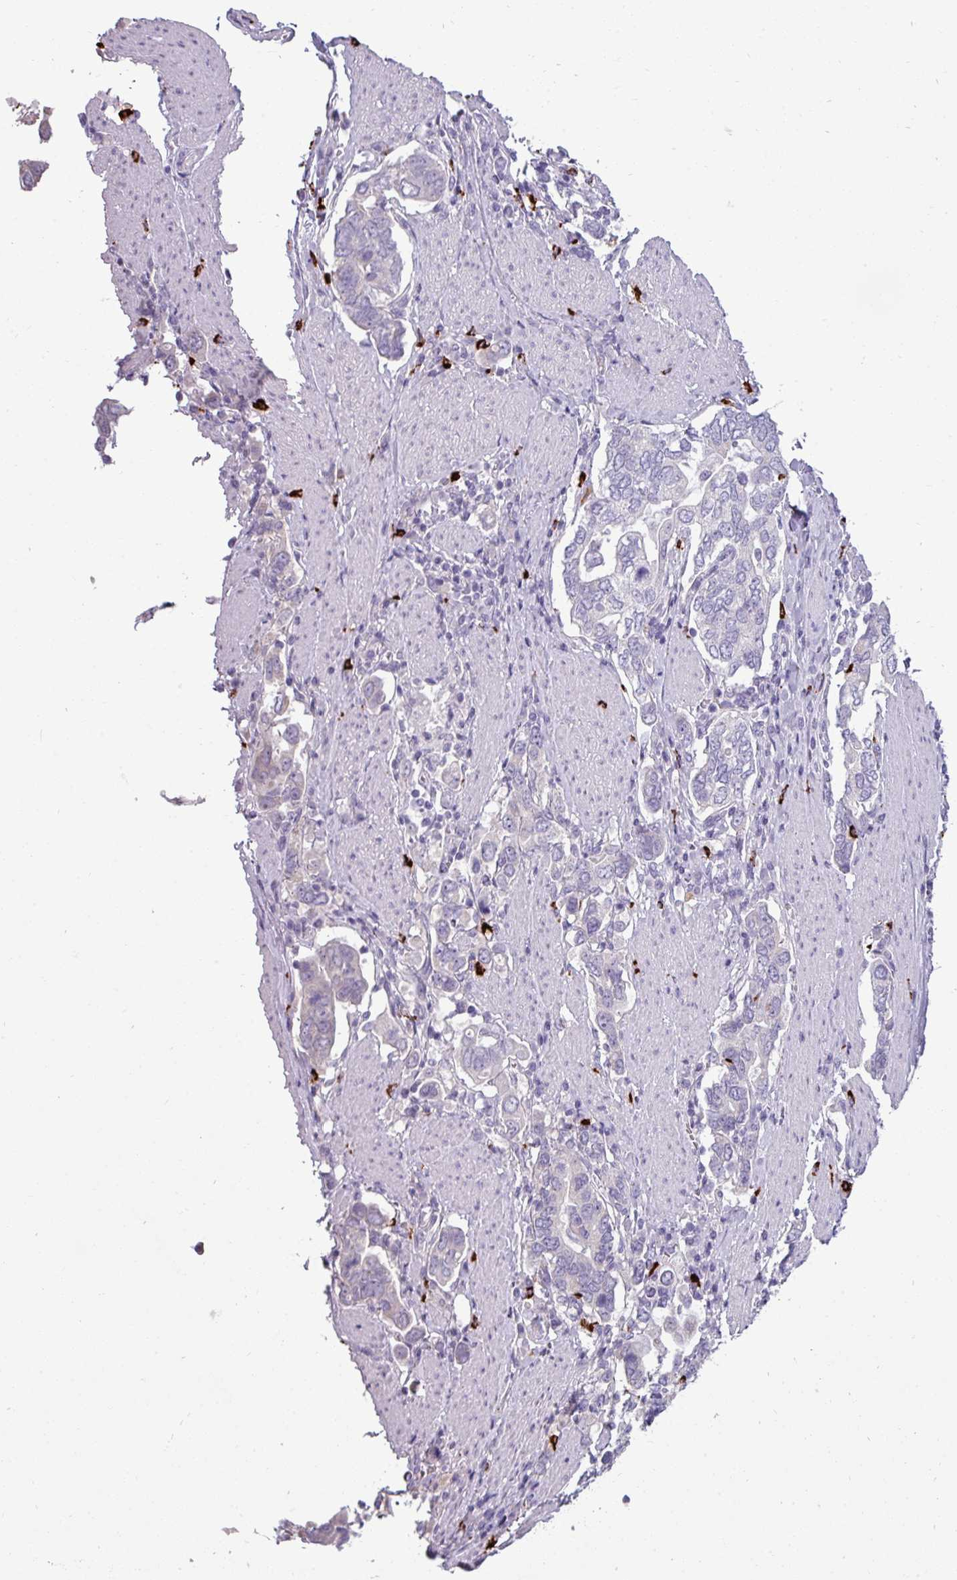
{"staining": {"intensity": "negative", "quantity": "none", "location": "none"}, "tissue": "stomach cancer", "cell_type": "Tumor cells", "image_type": "cancer", "snomed": [{"axis": "morphology", "description": "Adenocarcinoma, NOS"}, {"axis": "topography", "description": "Stomach, upper"}, {"axis": "topography", "description": "Stomach"}], "caption": "This micrograph is of stomach cancer (adenocarcinoma) stained with IHC to label a protein in brown with the nuclei are counter-stained blue. There is no staining in tumor cells. The staining was performed using DAB (3,3'-diaminobenzidine) to visualize the protein expression in brown, while the nuclei were stained in blue with hematoxylin (Magnification: 20x).", "gene": "TRIM39", "patient": {"sex": "male", "age": 62}}